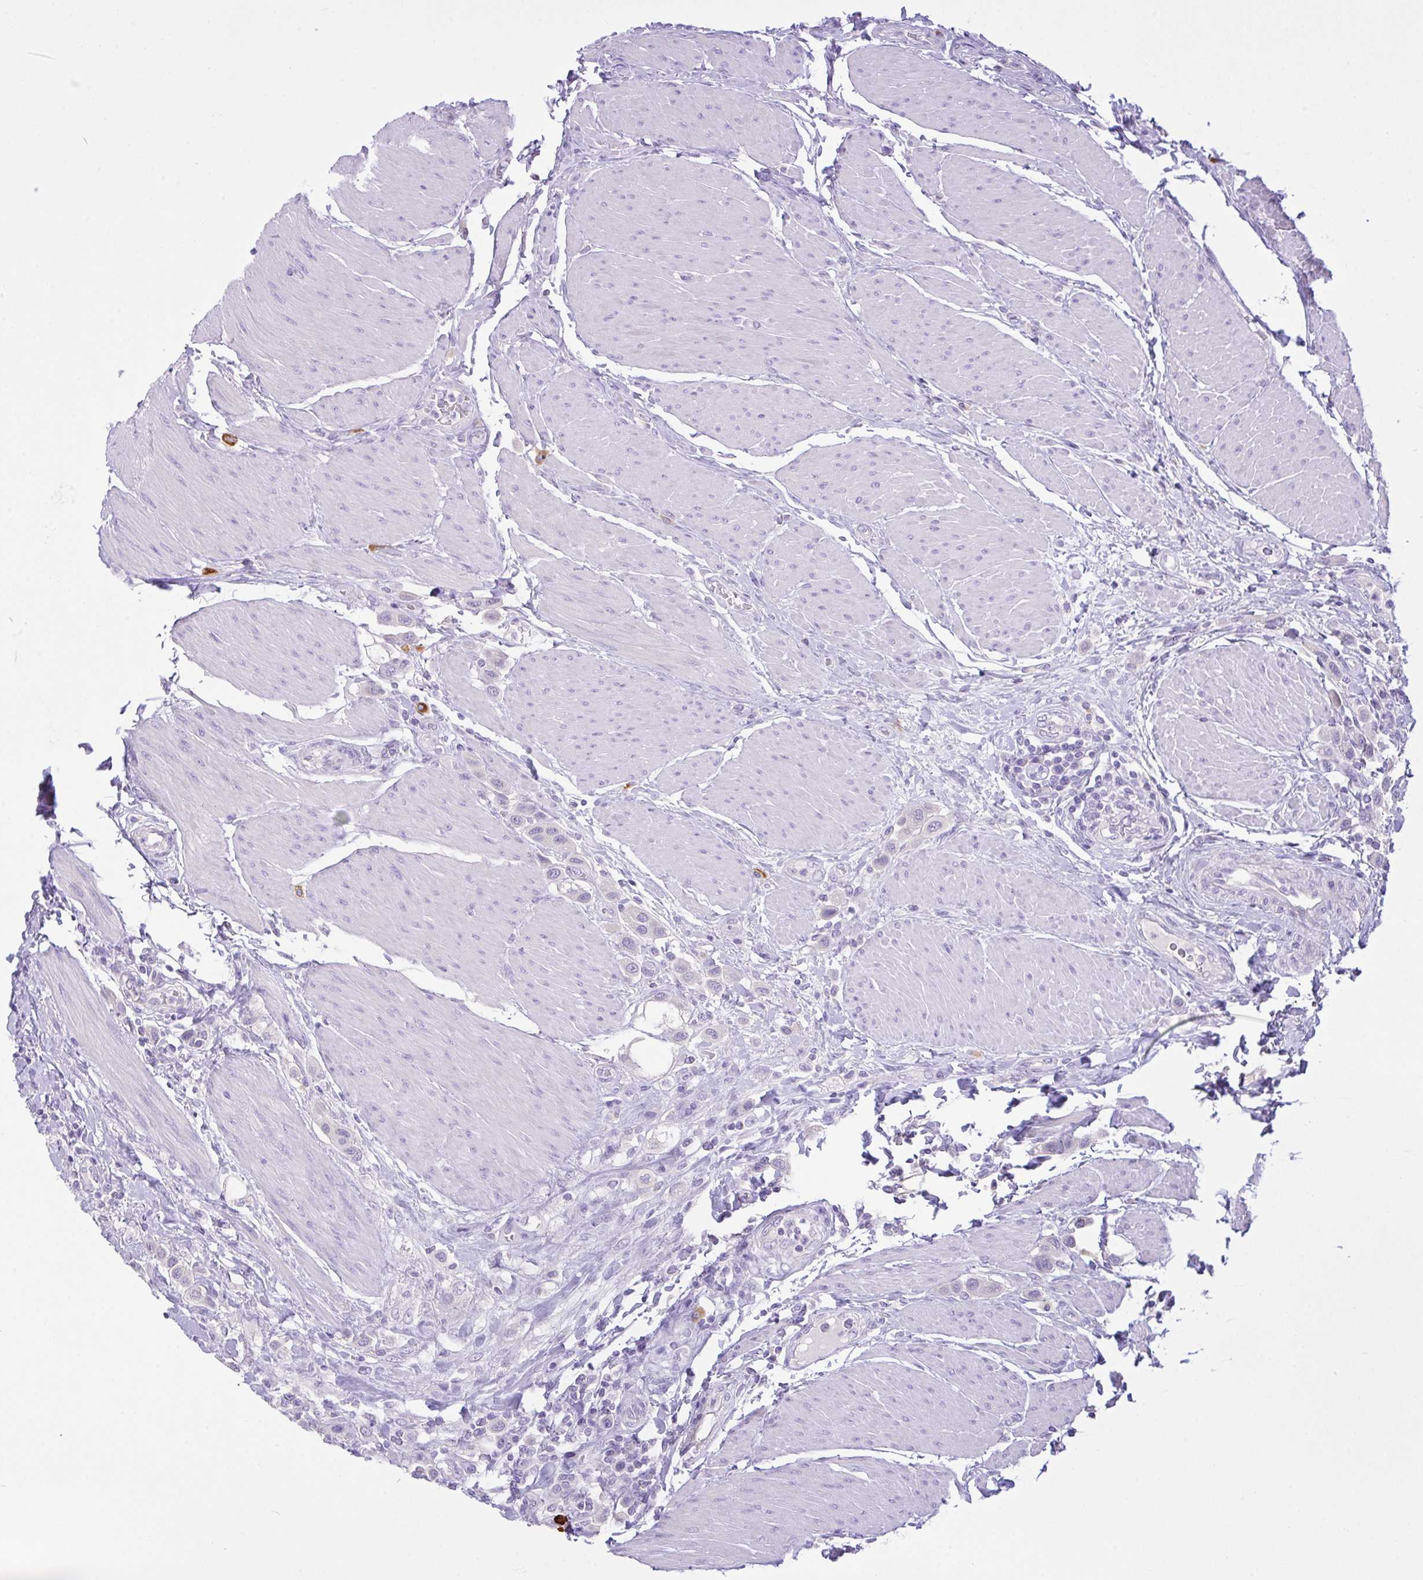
{"staining": {"intensity": "negative", "quantity": "none", "location": "none"}, "tissue": "urothelial cancer", "cell_type": "Tumor cells", "image_type": "cancer", "snomed": [{"axis": "morphology", "description": "Urothelial carcinoma, High grade"}, {"axis": "topography", "description": "Urinary bladder"}], "caption": "Human urothelial carcinoma (high-grade) stained for a protein using immunohistochemistry (IHC) exhibits no staining in tumor cells.", "gene": "CST11", "patient": {"sex": "male", "age": 50}}